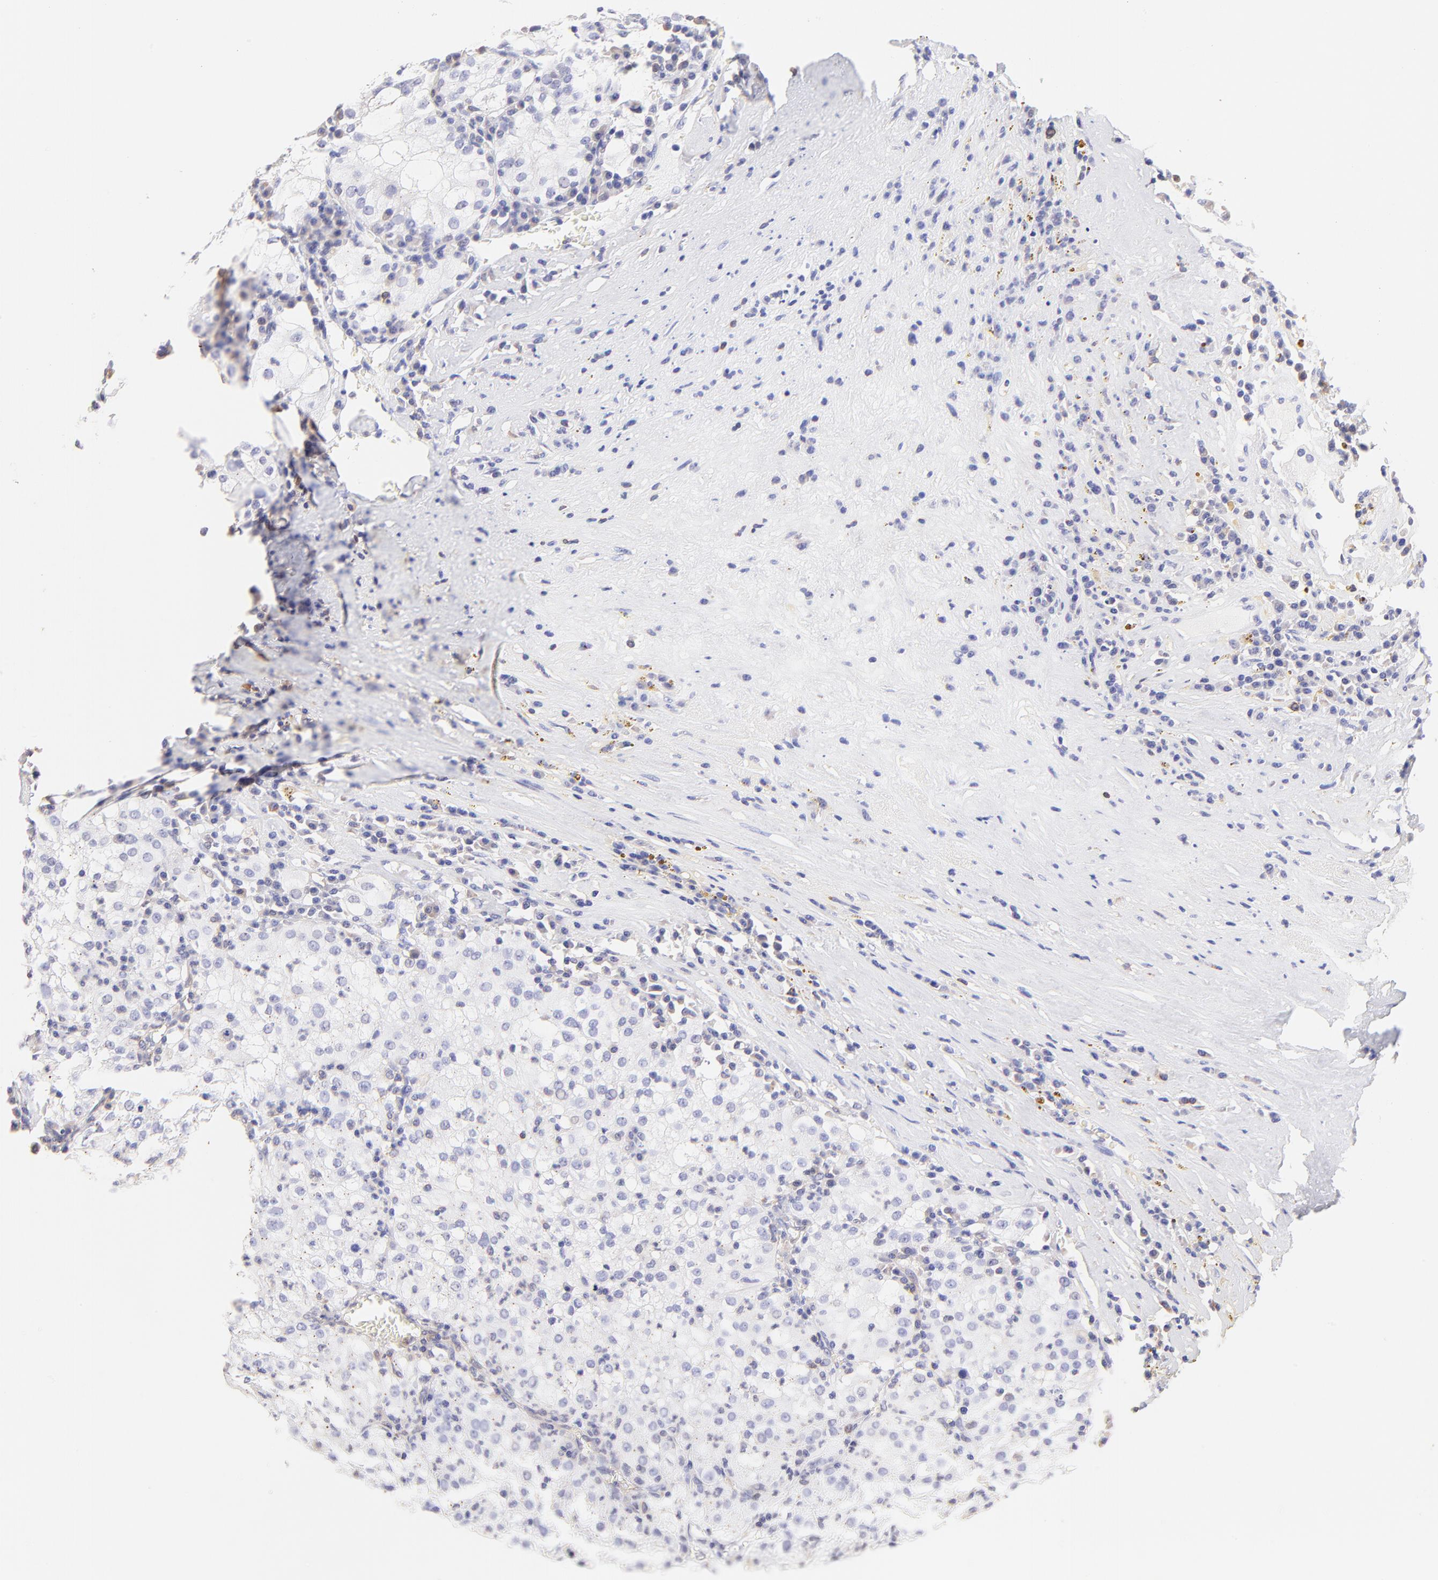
{"staining": {"intensity": "negative", "quantity": "none", "location": "none"}, "tissue": "renal cancer", "cell_type": "Tumor cells", "image_type": "cancer", "snomed": [{"axis": "morphology", "description": "Adenocarcinoma, NOS"}, {"axis": "topography", "description": "Kidney"}], "caption": "A histopathology image of human renal cancer (adenocarcinoma) is negative for staining in tumor cells.", "gene": "IRAG2", "patient": {"sex": "male", "age": 59}}